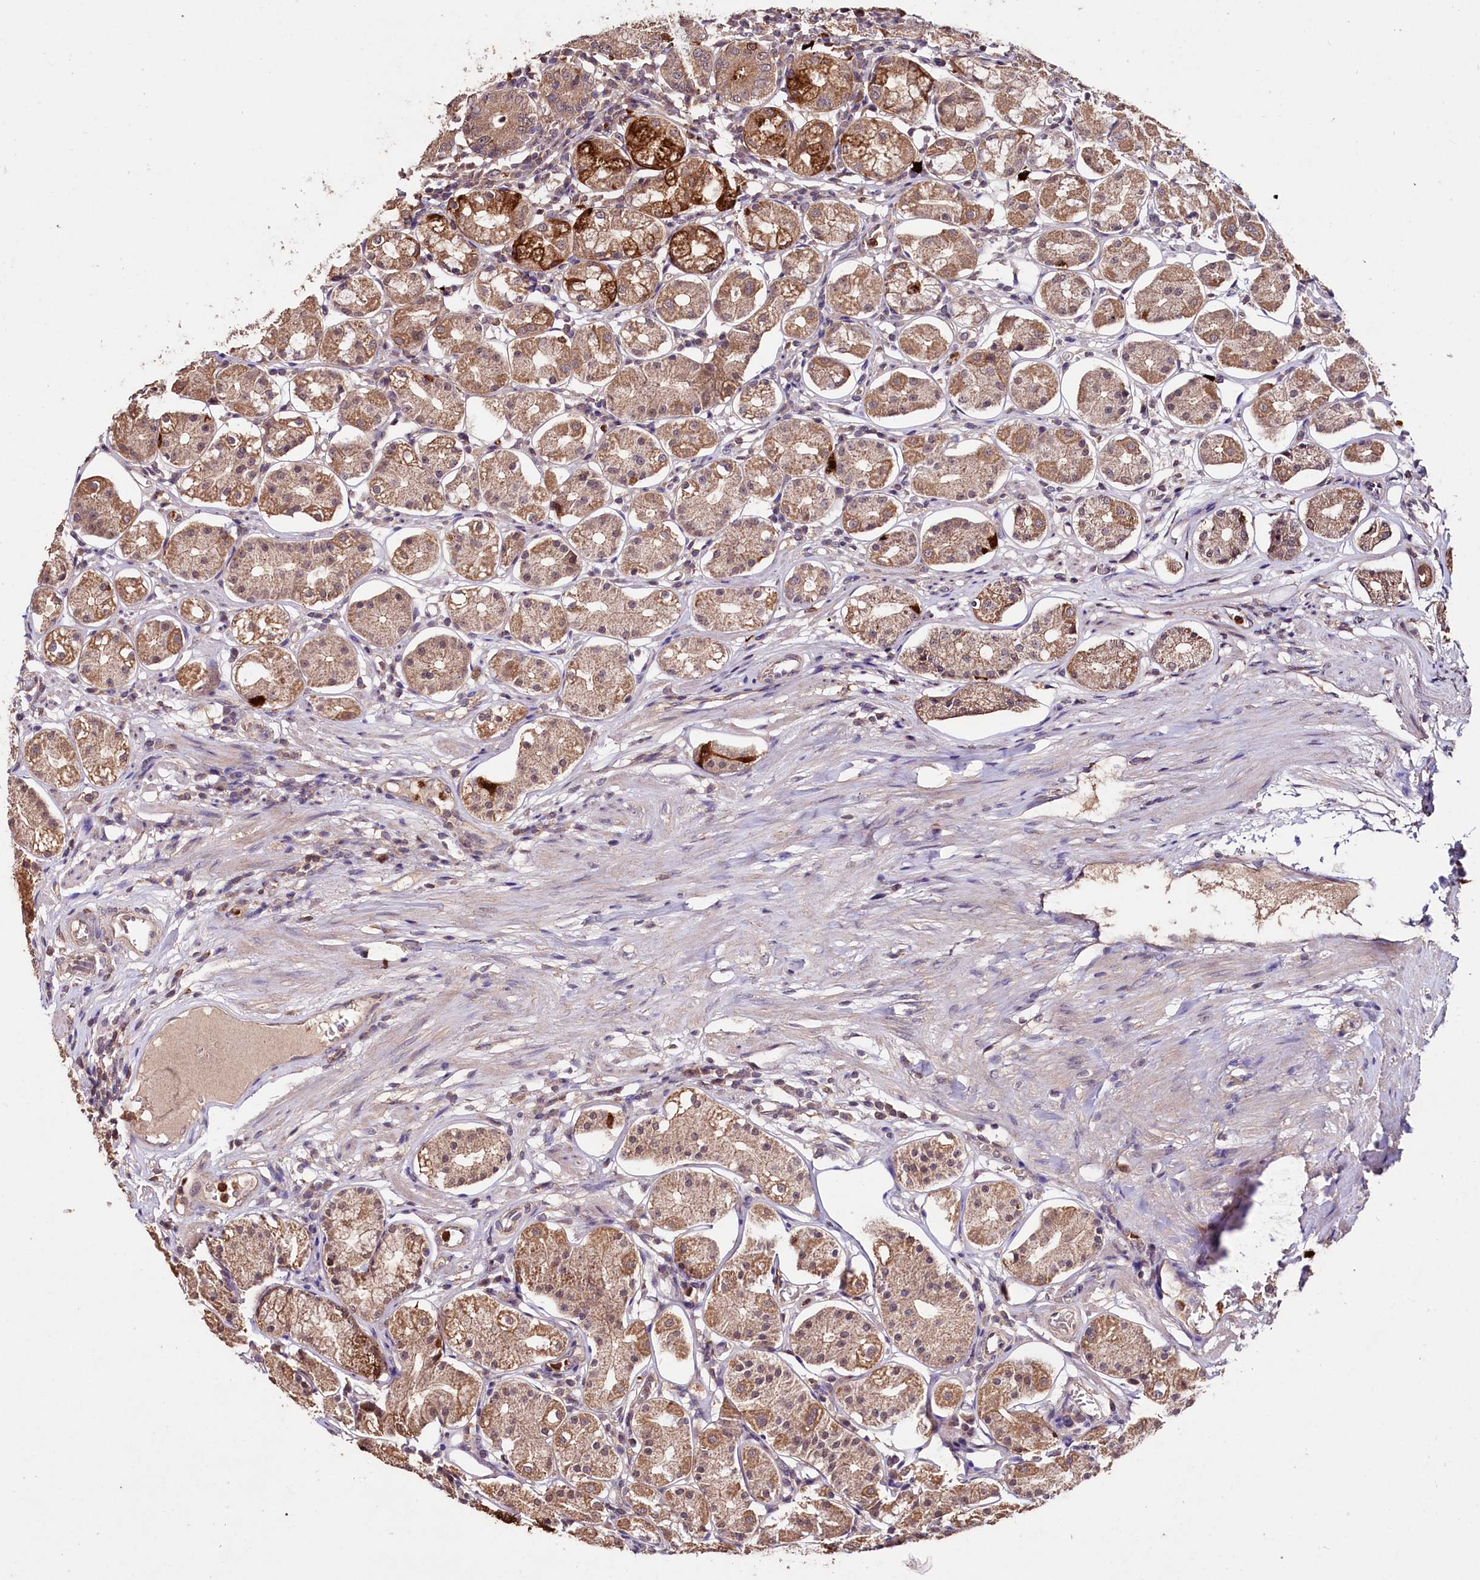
{"staining": {"intensity": "moderate", "quantity": ">75%", "location": "cytoplasmic/membranous"}, "tissue": "stomach", "cell_type": "Glandular cells", "image_type": "normal", "snomed": [{"axis": "morphology", "description": "Normal tissue, NOS"}, {"axis": "topography", "description": "Stomach, lower"}], "caption": "The histopathology image exhibits staining of benign stomach, revealing moderate cytoplasmic/membranous protein staining (brown color) within glandular cells.", "gene": "KLRB1", "patient": {"sex": "female", "age": 56}}